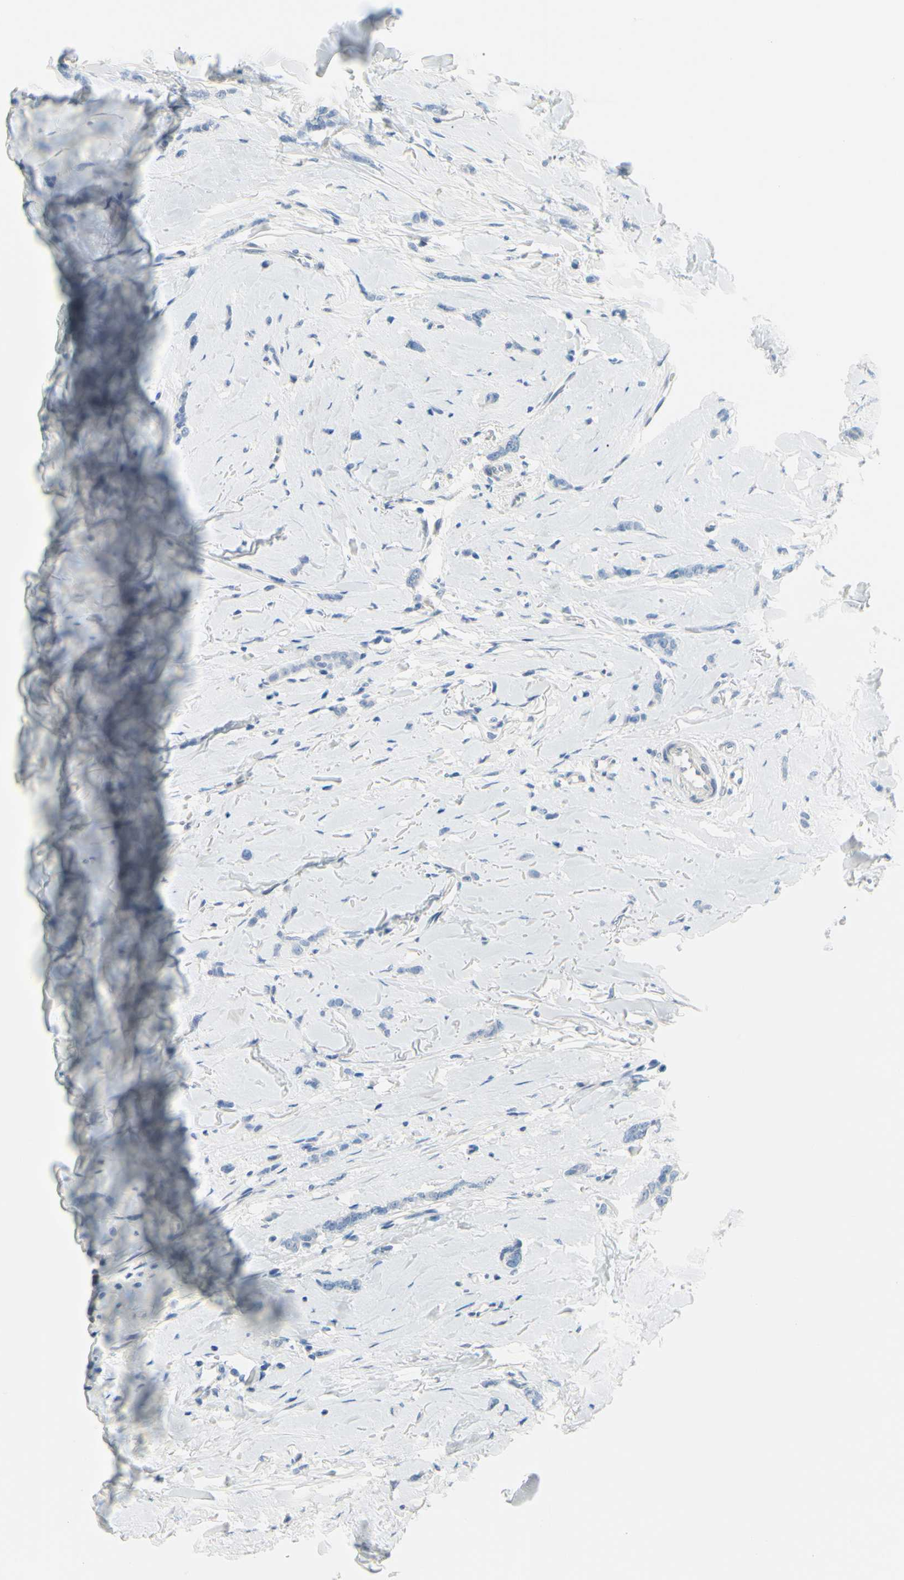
{"staining": {"intensity": "negative", "quantity": "none", "location": "none"}, "tissue": "breast cancer", "cell_type": "Tumor cells", "image_type": "cancer", "snomed": [{"axis": "morphology", "description": "Lobular carcinoma"}, {"axis": "topography", "description": "Skin"}, {"axis": "topography", "description": "Breast"}], "caption": "Histopathology image shows no protein staining in tumor cells of breast lobular carcinoma tissue.", "gene": "DCT", "patient": {"sex": "female", "age": 46}}